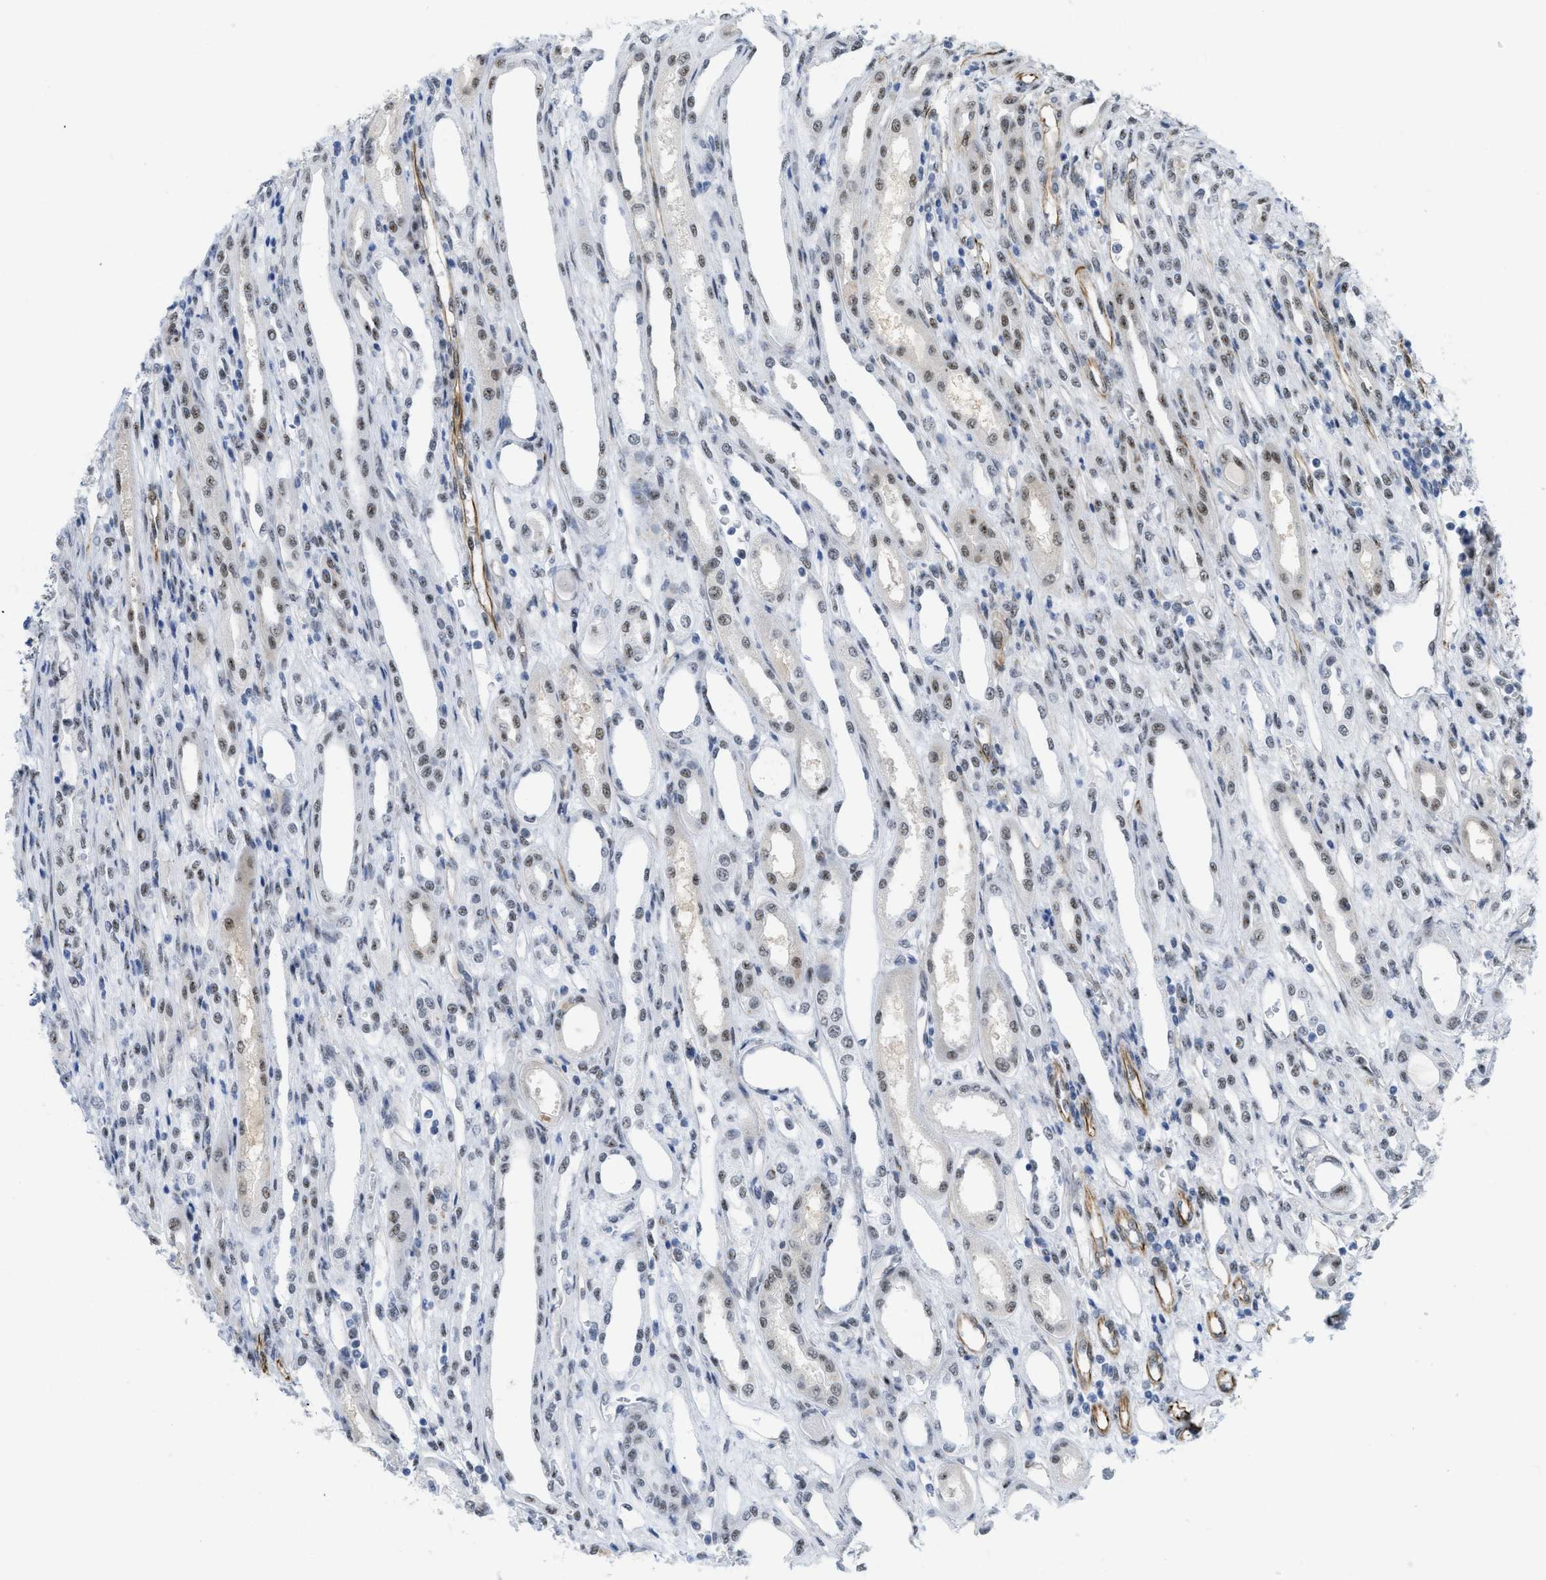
{"staining": {"intensity": "moderate", "quantity": ">75%", "location": "nuclear"}, "tissue": "renal cancer", "cell_type": "Tumor cells", "image_type": "cancer", "snomed": [{"axis": "morphology", "description": "Adenocarcinoma, NOS"}, {"axis": "topography", "description": "Kidney"}], "caption": "IHC image of neoplastic tissue: renal cancer (adenocarcinoma) stained using immunohistochemistry (IHC) exhibits medium levels of moderate protein expression localized specifically in the nuclear of tumor cells, appearing as a nuclear brown color.", "gene": "LRRC8B", "patient": {"sex": "female", "age": 54}}